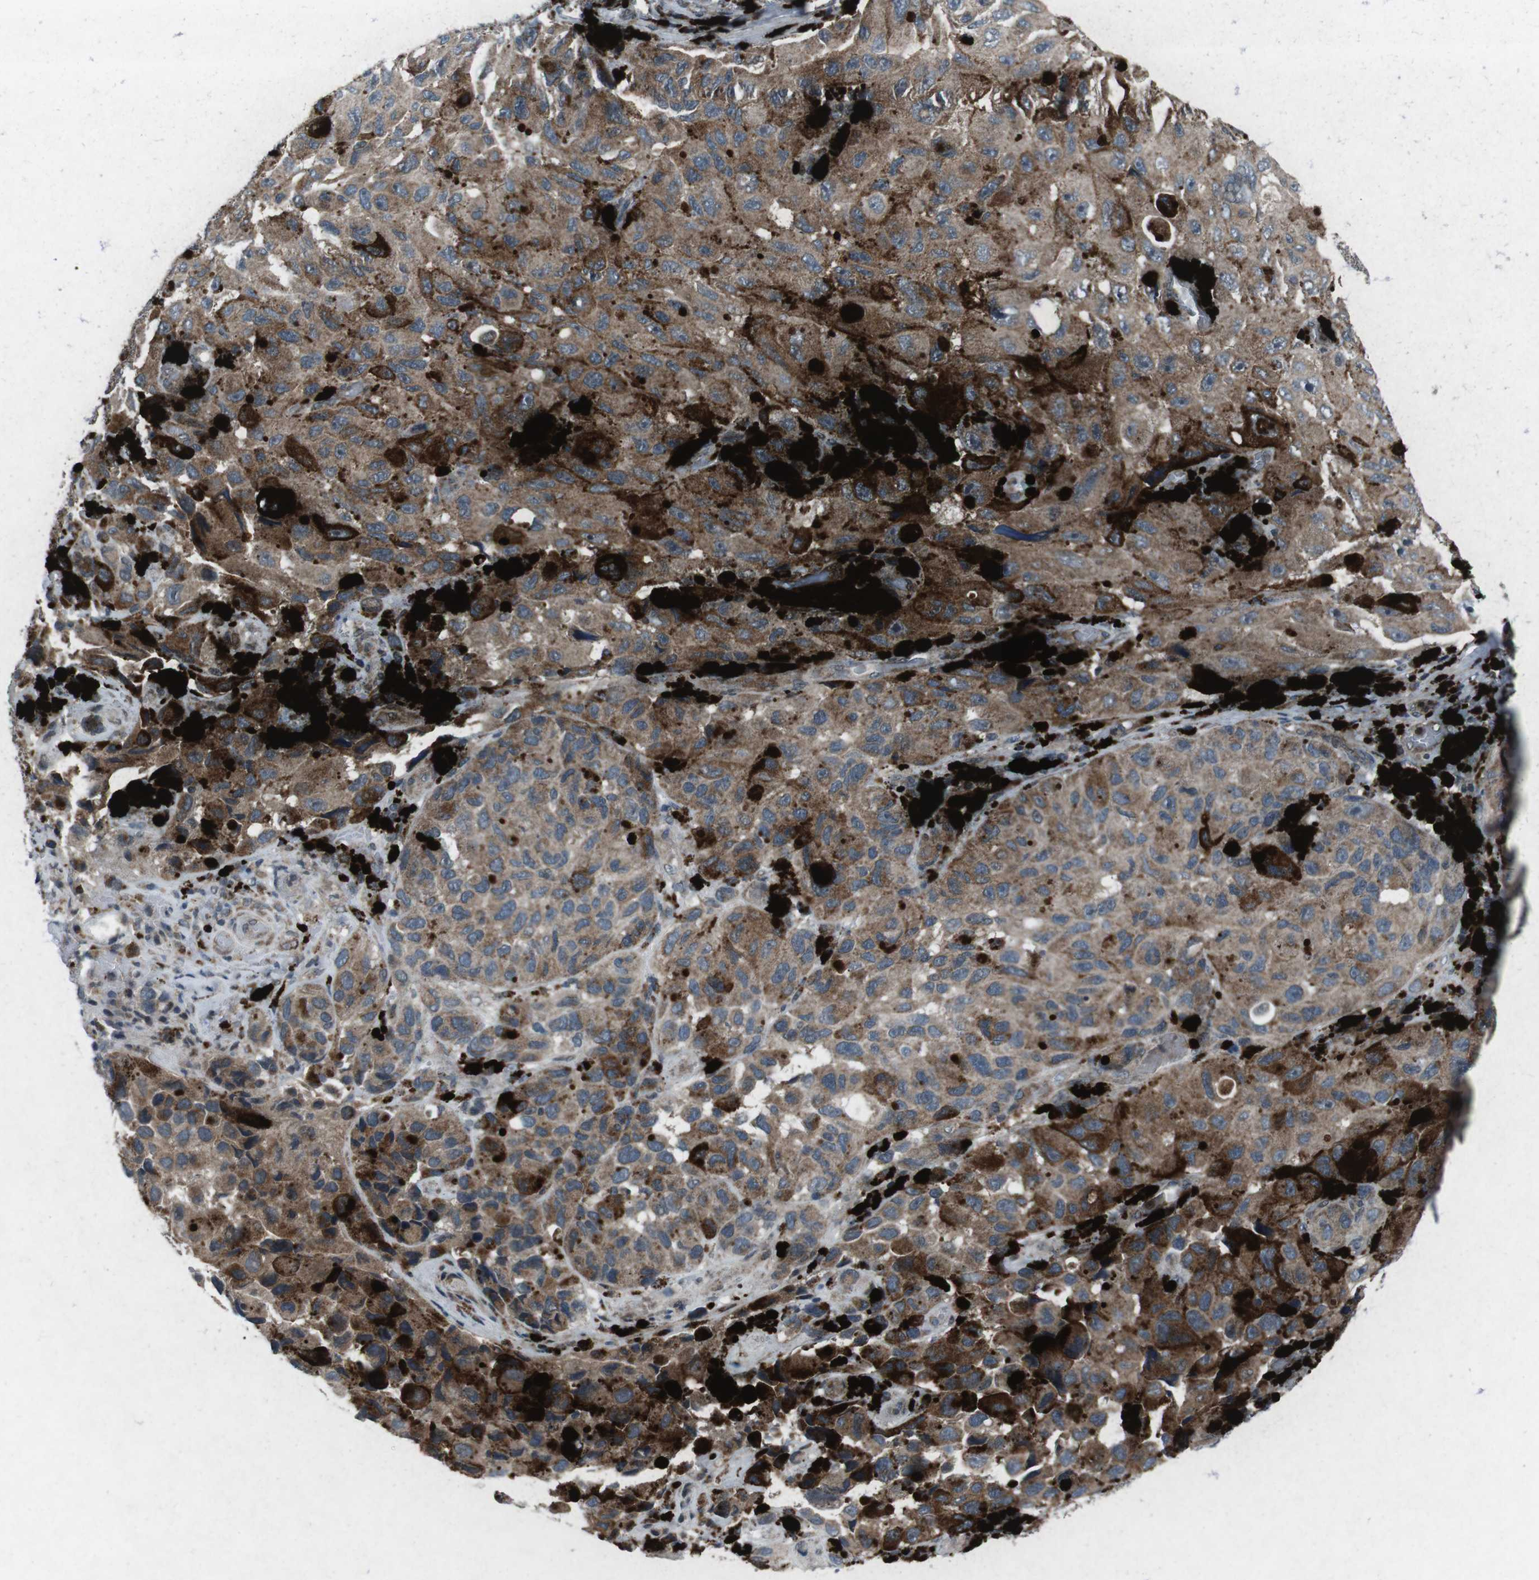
{"staining": {"intensity": "moderate", "quantity": "25%-75%", "location": "cytoplasmic/membranous"}, "tissue": "melanoma", "cell_type": "Tumor cells", "image_type": "cancer", "snomed": [{"axis": "morphology", "description": "Malignant melanoma, NOS"}, {"axis": "topography", "description": "Skin"}], "caption": "Protein staining of malignant melanoma tissue demonstrates moderate cytoplasmic/membranous positivity in about 25%-75% of tumor cells. (DAB (3,3'-diaminobenzidine) = brown stain, brightfield microscopy at high magnification).", "gene": "CDK16", "patient": {"sex": "female", "age": 73}}